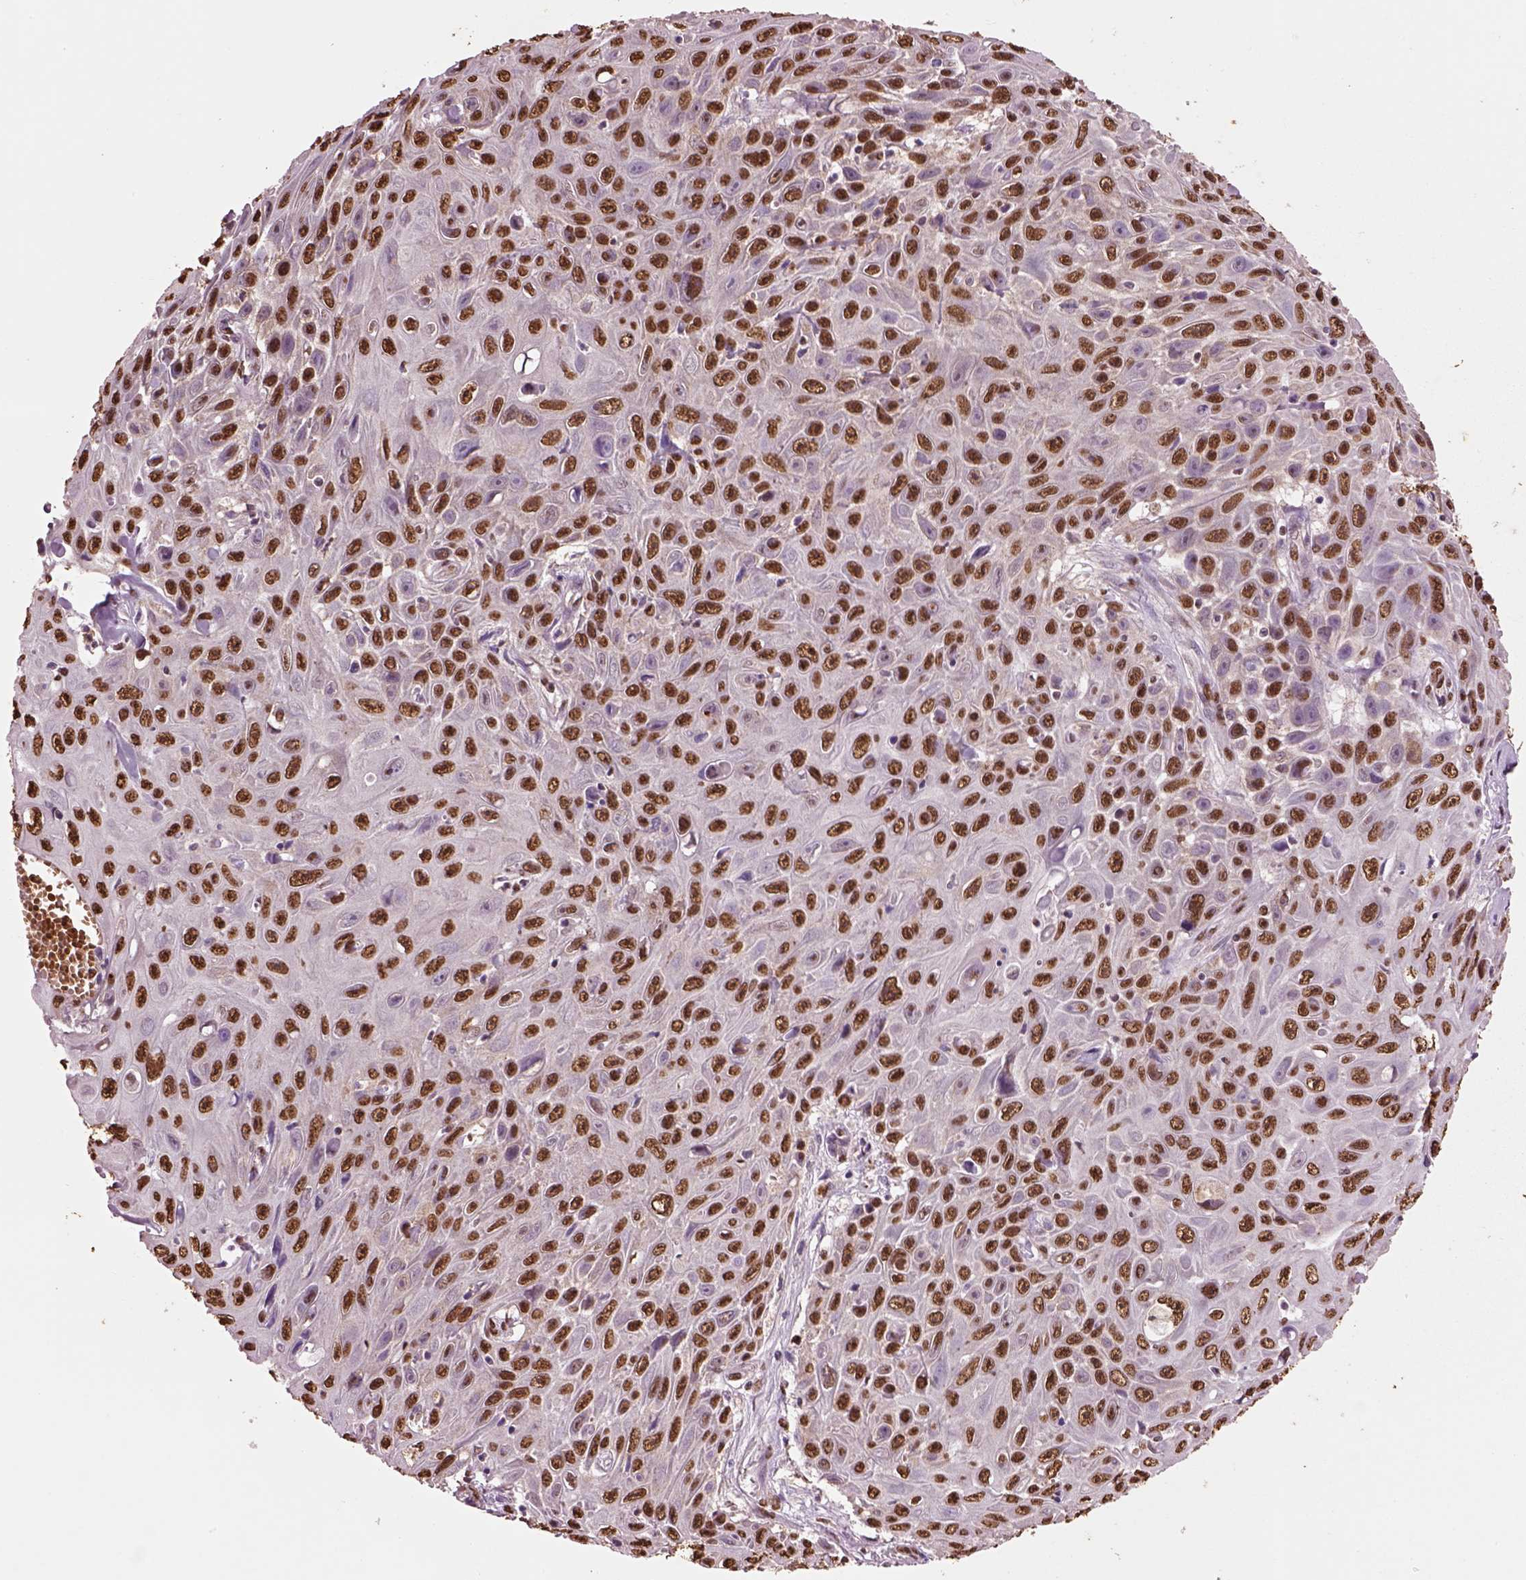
{"staining": {"intensity": "strong", "quantity": ">75%", "location": "nuclear"}, "tissue": "skin cancer", "cell_type": "Tumor cells", "image_type": "cancer", "snomed": [{"axis": "morphology", "description": "Squamous cell carcinoma, NOS"}, {"axis": "topography", "description": "Skin"}], "caption": "Immunohistochemical staining of skin cancer (squamous cell carcinoma) reveals high levels of strong nuclear protein expression in approximately >75% of tumor cells.", "gene": "DDX3X", "patient": {"sex": "male", "age": 82}}